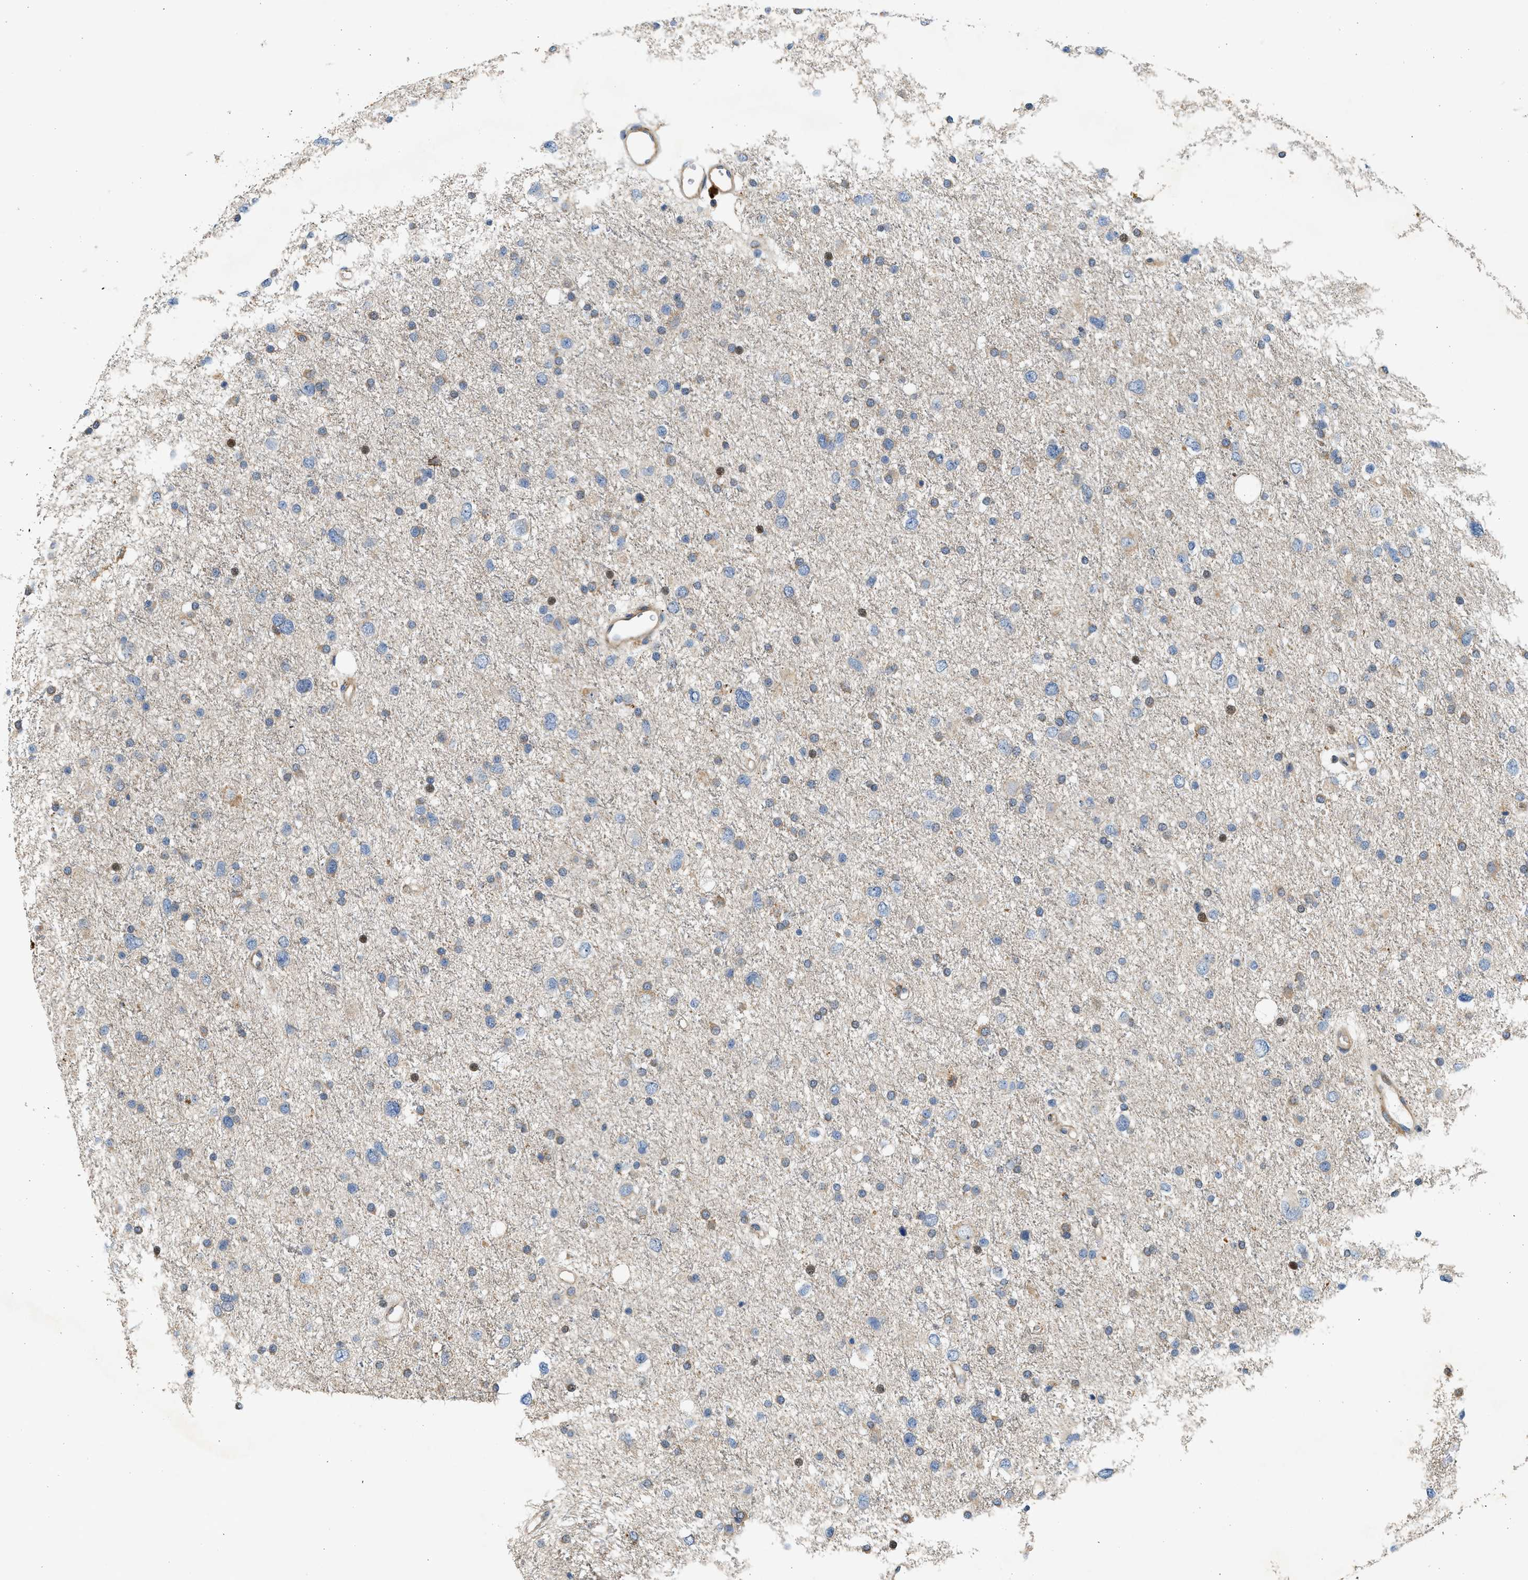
{"staining": {"intensity": "weak", "quantity": "<25%", "location": "cytoplasmic/membranous,nuclear"}, "tissue": "glioma", "cell_type": "Tumor cells", "image_type": "cancer", "snomed": [{"axis": "morphology", "description": "Glioma, malignant, Low grade"}, {"axis": "topography", "description": "Brain"}], "caption": "The histopathology image reveals no staining of tumor cells in glioma. (Stains: DAB immunohistochemistry with hematoxylin counter stain, Microscopy: brightfield microscopy at high magnification).", "gene": "NRSN2", "patient": {"sex": "female", "age": 37}}